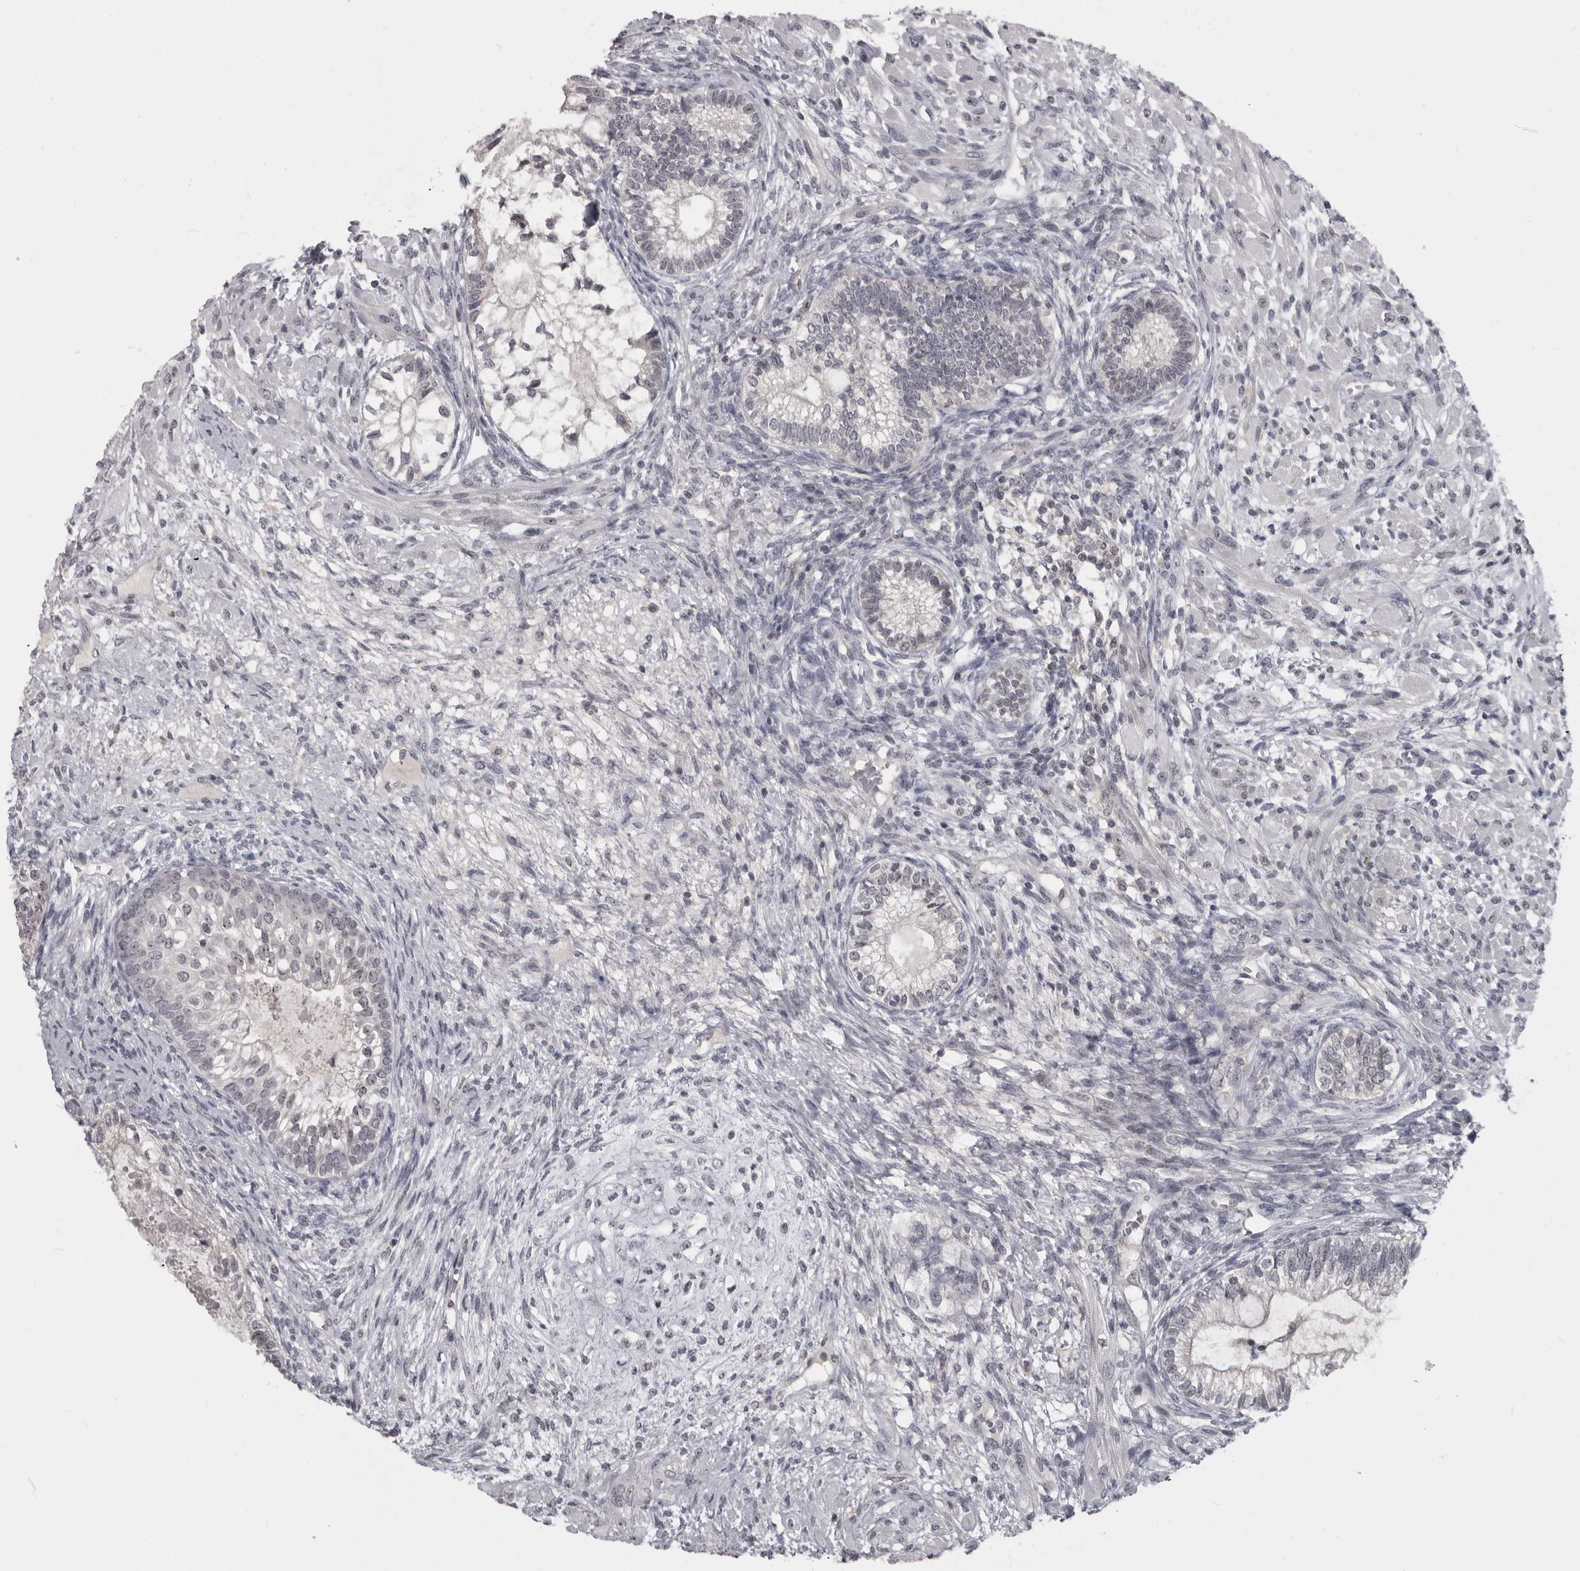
{"staining": {"intensity": "negative", "quantity": "none", "location": "none"}, "tissue": "testis cancer", "cell_type": "Tumor cells", "image_type": "cancer", "snomed": [{"axis": "morphology", "description": "Seminoma, NOS"}, {"axis": "morphology", "description": "Carcinoma, Embryonal, NOS"}, {"axis": "topography", "description": "Testis"}], "caption": "This is an immunohistochemistry micrograph of testis cancer (seminoma). There is no expression in tumor cells.", "gene": "MRTO4", "patient": {"sex": "male", "age": 28}}